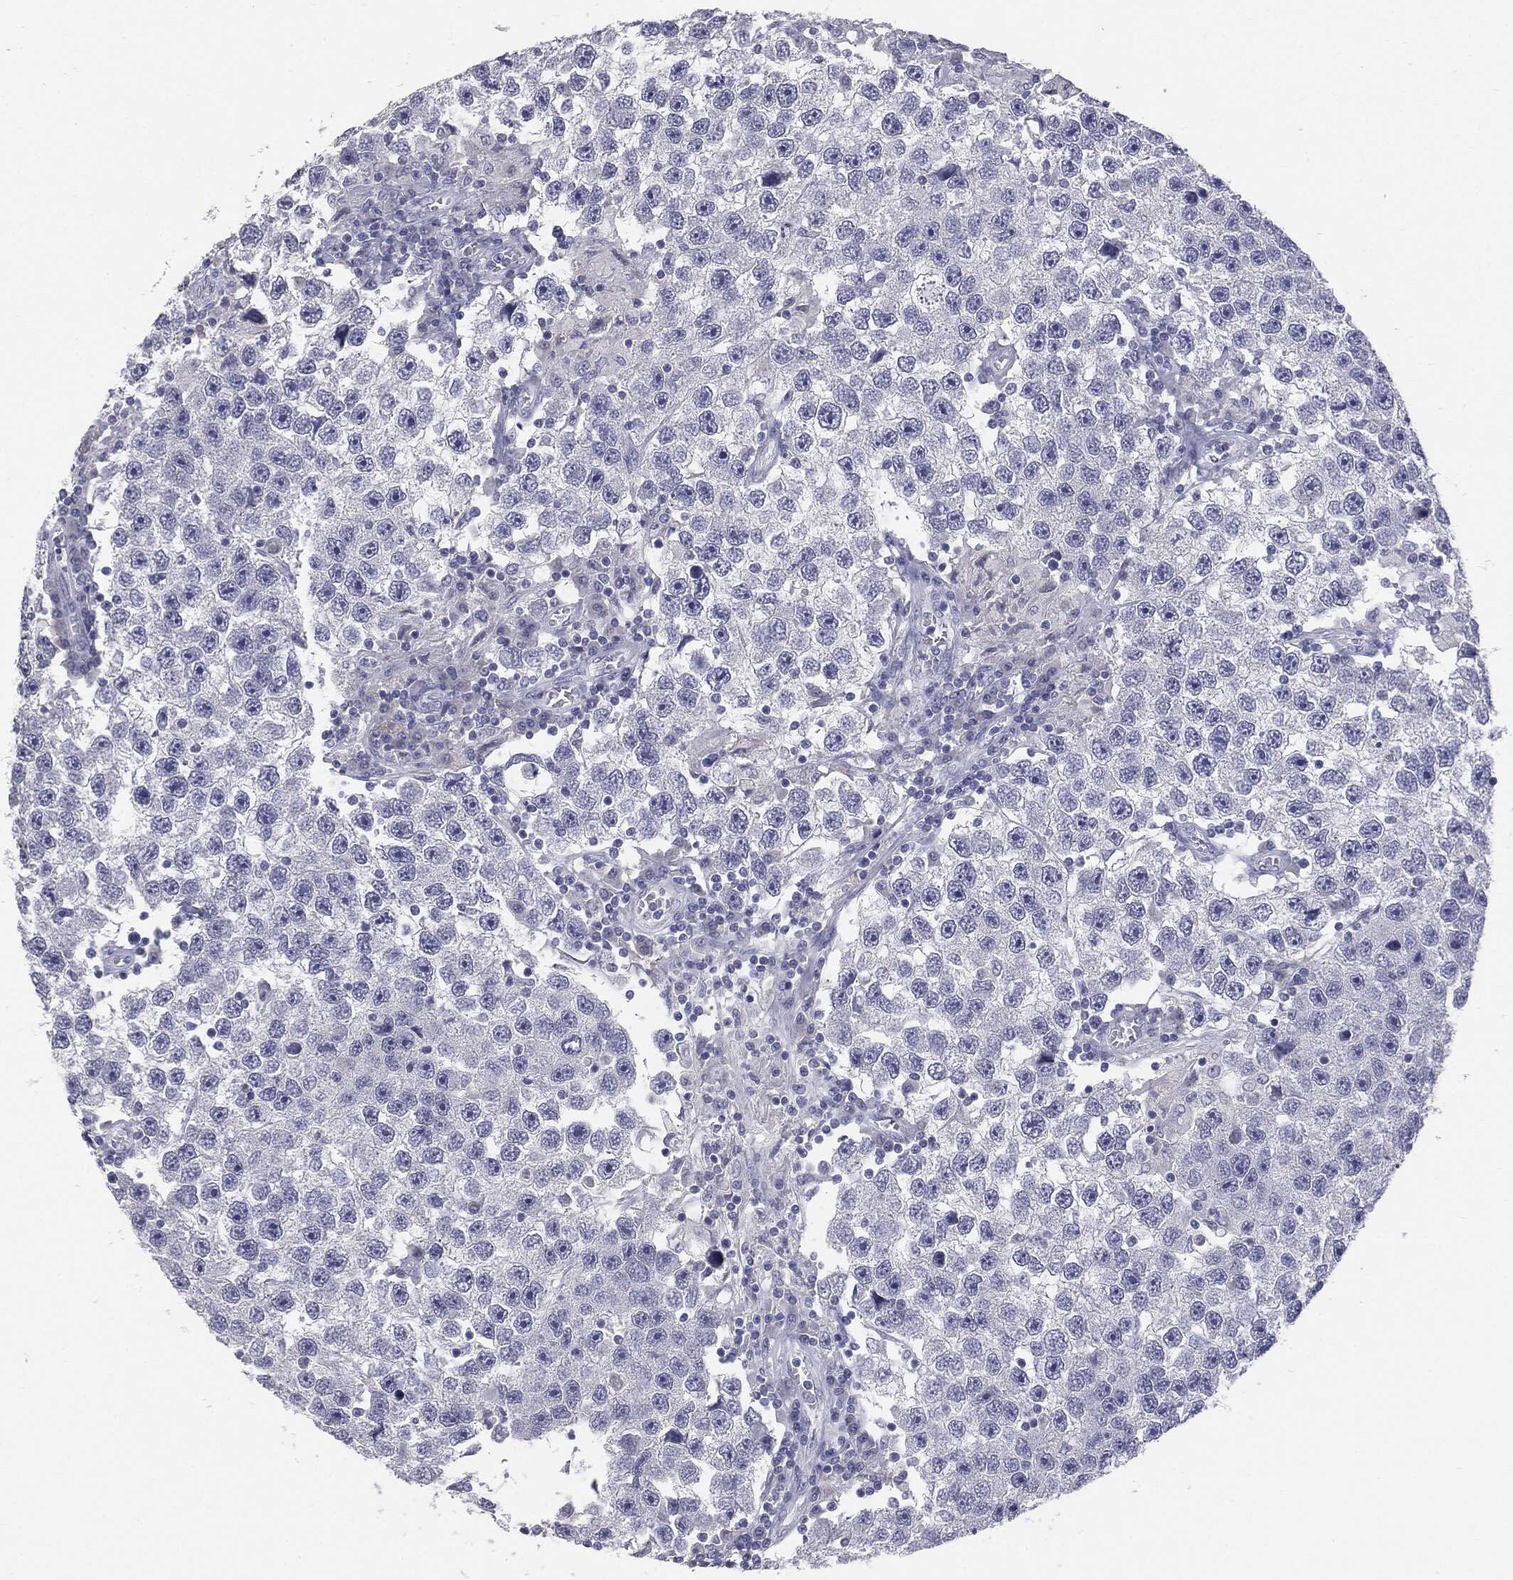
{"staining": {"intensity": "negative", "quantity": "none", "location": "none"}, "tissue": "testis cancer", "cell_type": "Tumor cells", "image_type": "cancer", "snomed": [{"axis": "morphology", "description": "Seminoma, NOS"}, {"axis": "topography", "description": "Testis"}], "caption": "Tumor cells show no significant protein staining in testis seminoma.", "gene": "MUC1", "patient": {"sex": "male", "age": 26}}